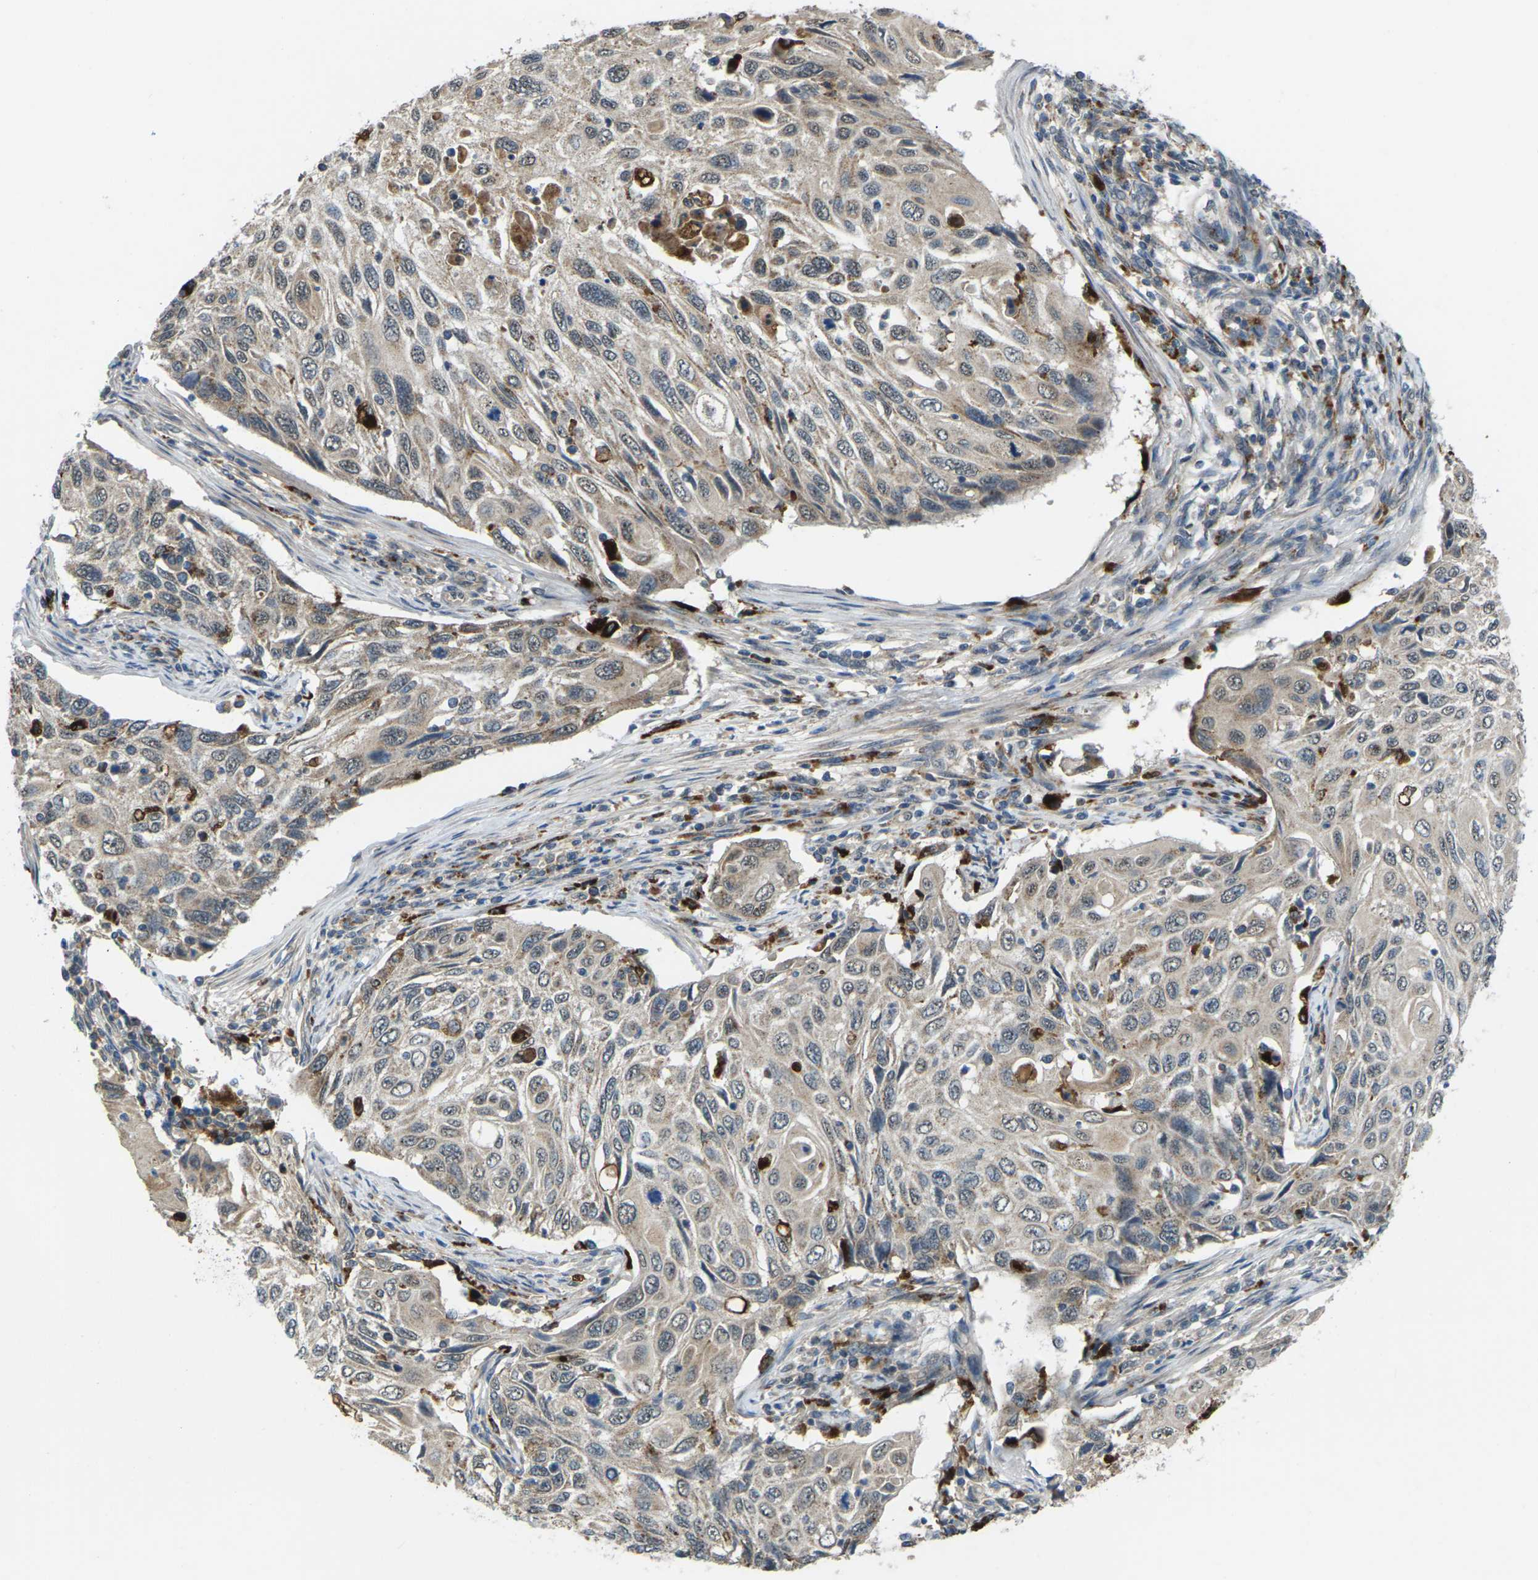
{"staining": {"intensity": "weak", "quantity": ">75%", "location": "cytoplasmic/membranous"}, "tissue": "cervical cancer", "cell_type": "Tumor cells", "image_type": "cancer", "snomed": [{"axis": "morphology", "description": "Squamous cell carcinoma, NOS"}, {"axis": "topography", "description": "Cervix"}], "caption": "About >75% of tumor cells in human cervical cancer exhibit weak cytoplasmic/membranous protein expression as visualized by brown immunohistochemical staining.", "gene": "SLC31A2", "patient": {"sex": "female", "age": 70}}